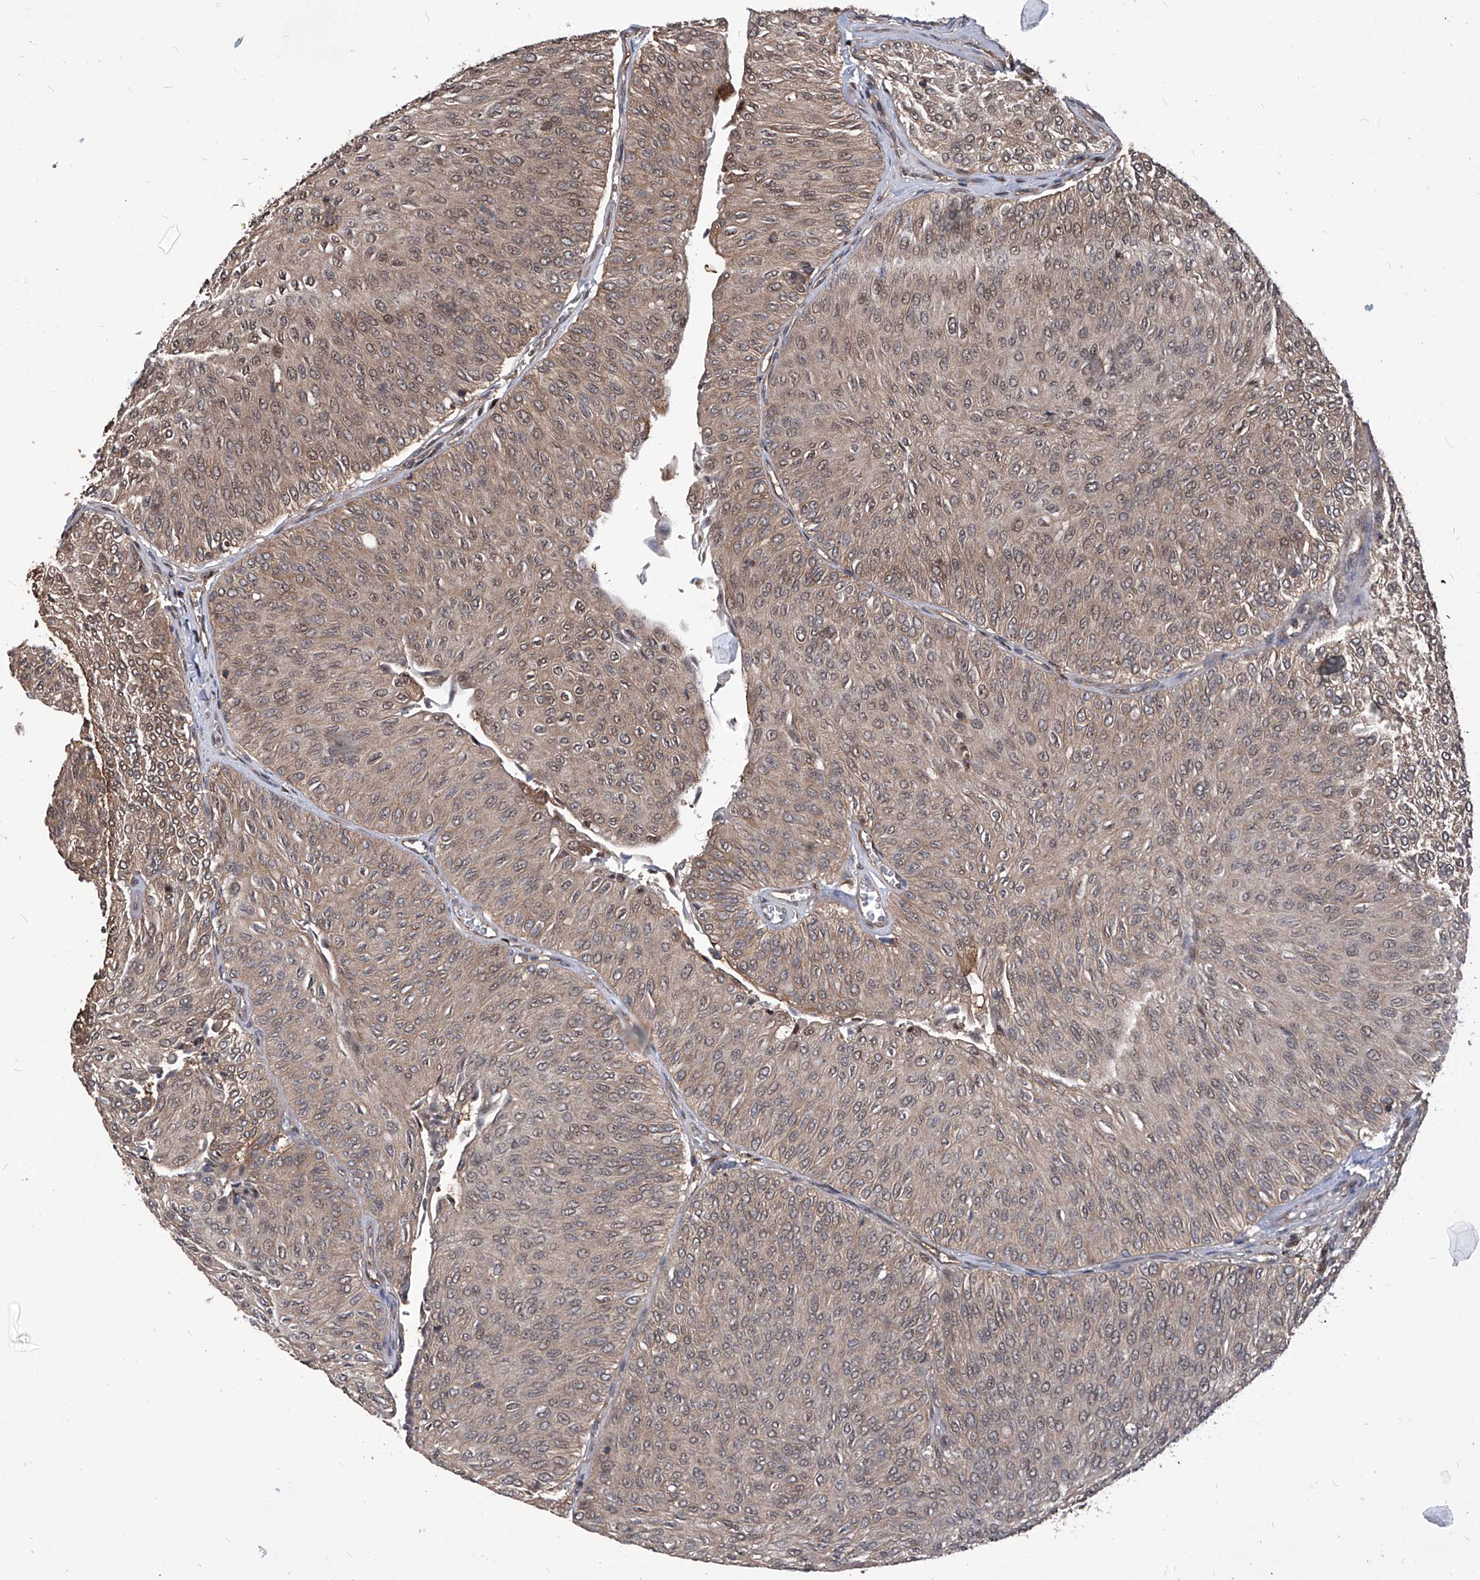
{"staining": {"intensity": "weak", "quantity": ">75%", "location": "cytoplasmic/membranous,nuclear"}, "tissue": "urothelial cancer", "cell_type": "Tumor cells", "image_type": "cancer", "snomed": [{"axis": "morphology", "description": "Urothelial carcinoma, Low grade"}, {"axis": "topography", "description": "Urinary bladder"}], "caption": "A histopathology image of low-grade urothelial carcinoma stained for a protein demonstrates weak cytoplasmic/membranous and nuclear brown staining in tumor cells. (Stains: DAB (3,3'-diaminobenzidine) in brown, nuclei in blue, Microscopy: brightfield microscopy at high magnification).", "gene": "PSMB1", "patient": {"sex": "male", "age": 78}}